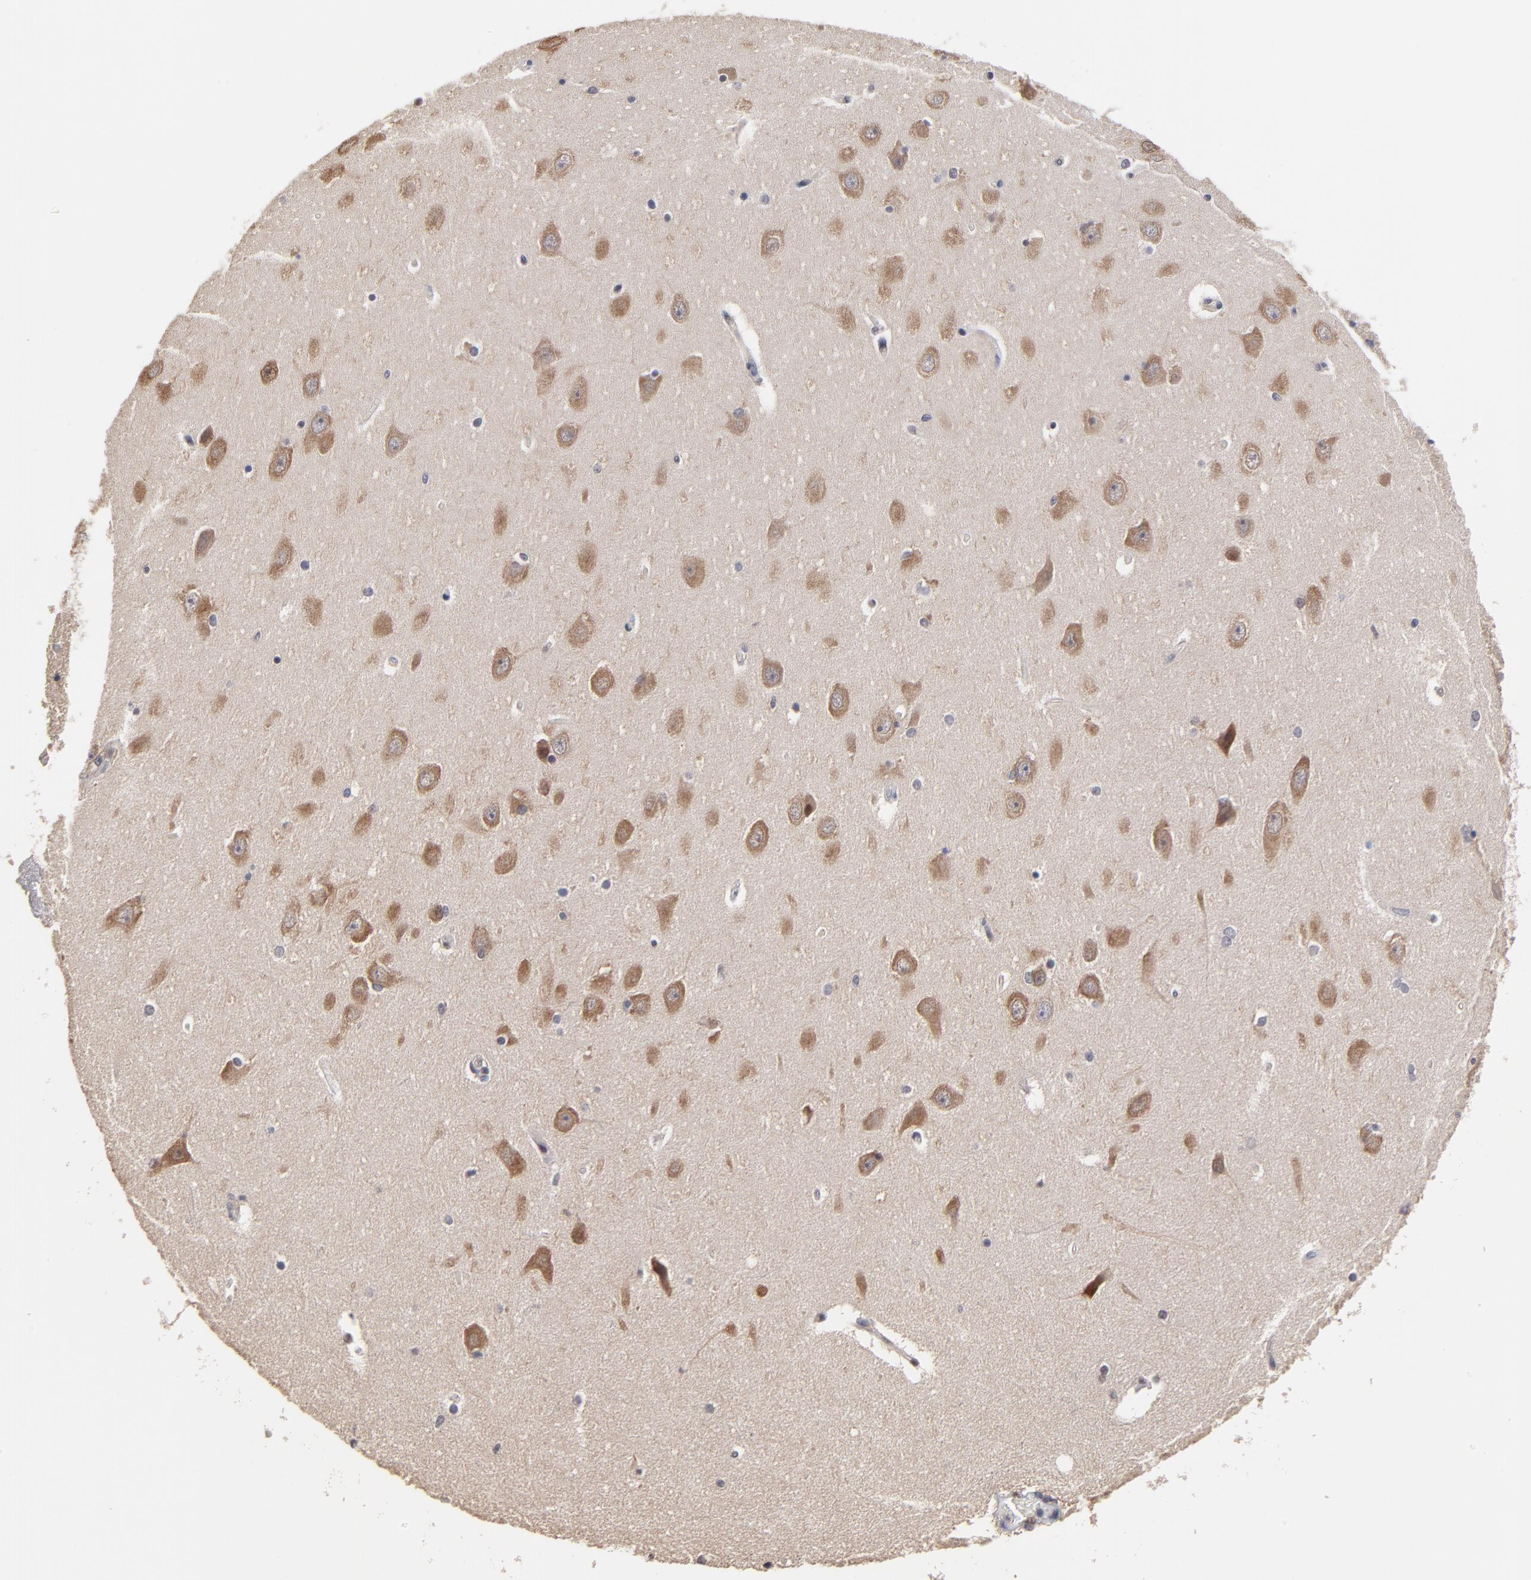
{"staining": {"intensity": "negative", "quantity": "none", "location": "none"}, "tissue": "hippocampus", "cell_type": "Glial cells", "image_type": "normal", "snomed": [{"axis": "morphology", "description": "Normal tissue, NOS"}, {"axis": "topography", "description": "Hippocampus"}], "caption": "DAB (3,3'-diaminobenzidine) immunohistochemical staining of benign hippocampus demonstrates no significant expression in glial cells. The staining was performed using DAB (3,3'-diaminobenzidine) to visualize the protein expression in brown, while the nuclei were stained in blue with hematoxylin (Magnification: 20x).", "gene": "CCT2", "patient": {"sex": "female", "age": 54}}